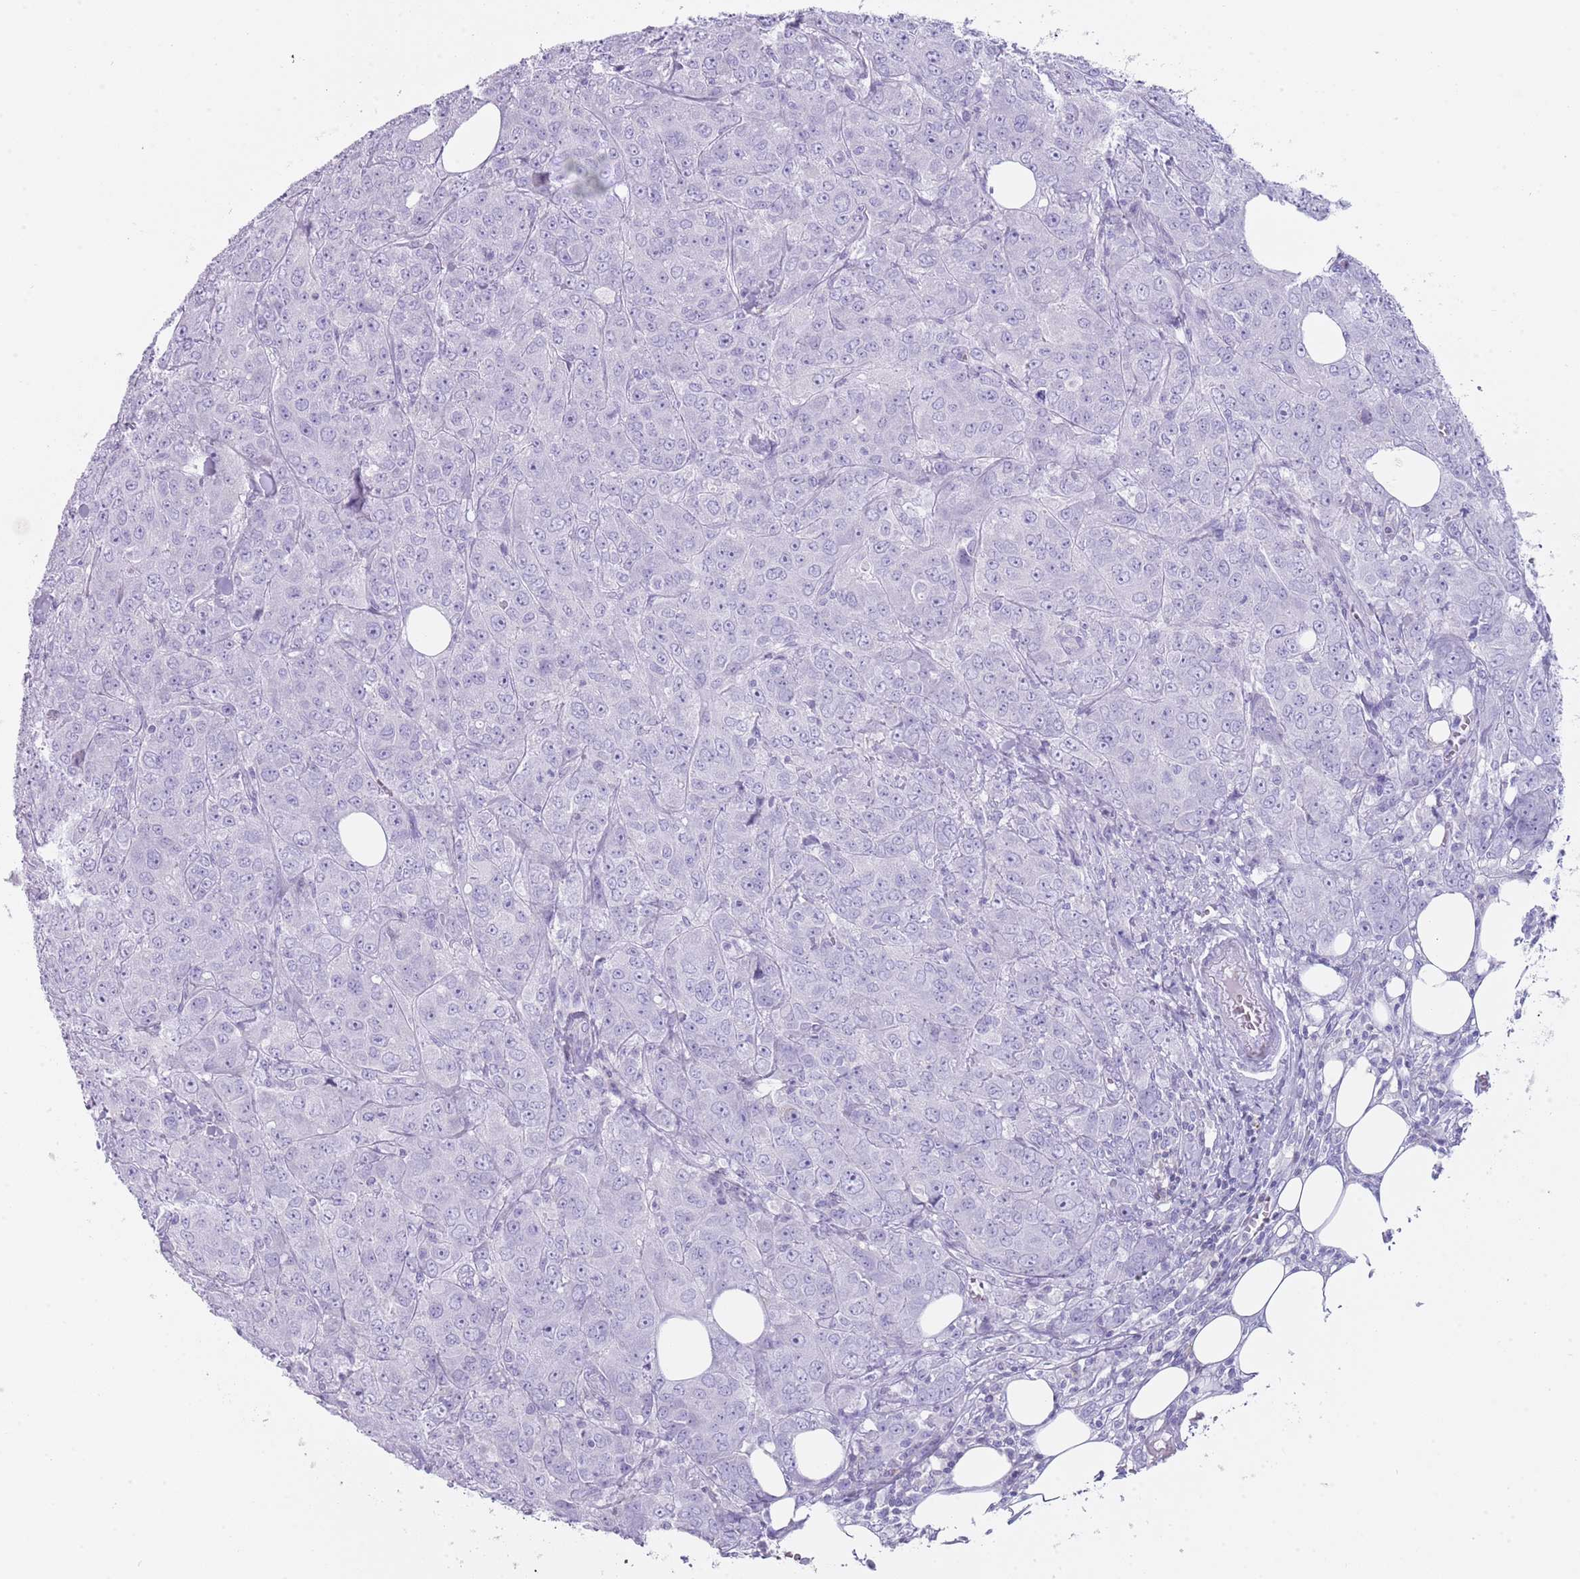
{"staining": {"intensity": "negative", "quantity": "none", "location": "none"}, "tissue": "breast cancer", "cell_type": "Tumor cells", "image_type": "cancer", "snomed": [{"axis": "morphology", "description": "Duct carcinoma"}, {"axis": "topography", "description": "Breast"}], "caption": "An image of breast infiltrating ductal carcinoma stained for a protein displays no brown staining in tumor cells.", "gene": "NBPF20", "patient": {"sex": "female", "age": 43}}